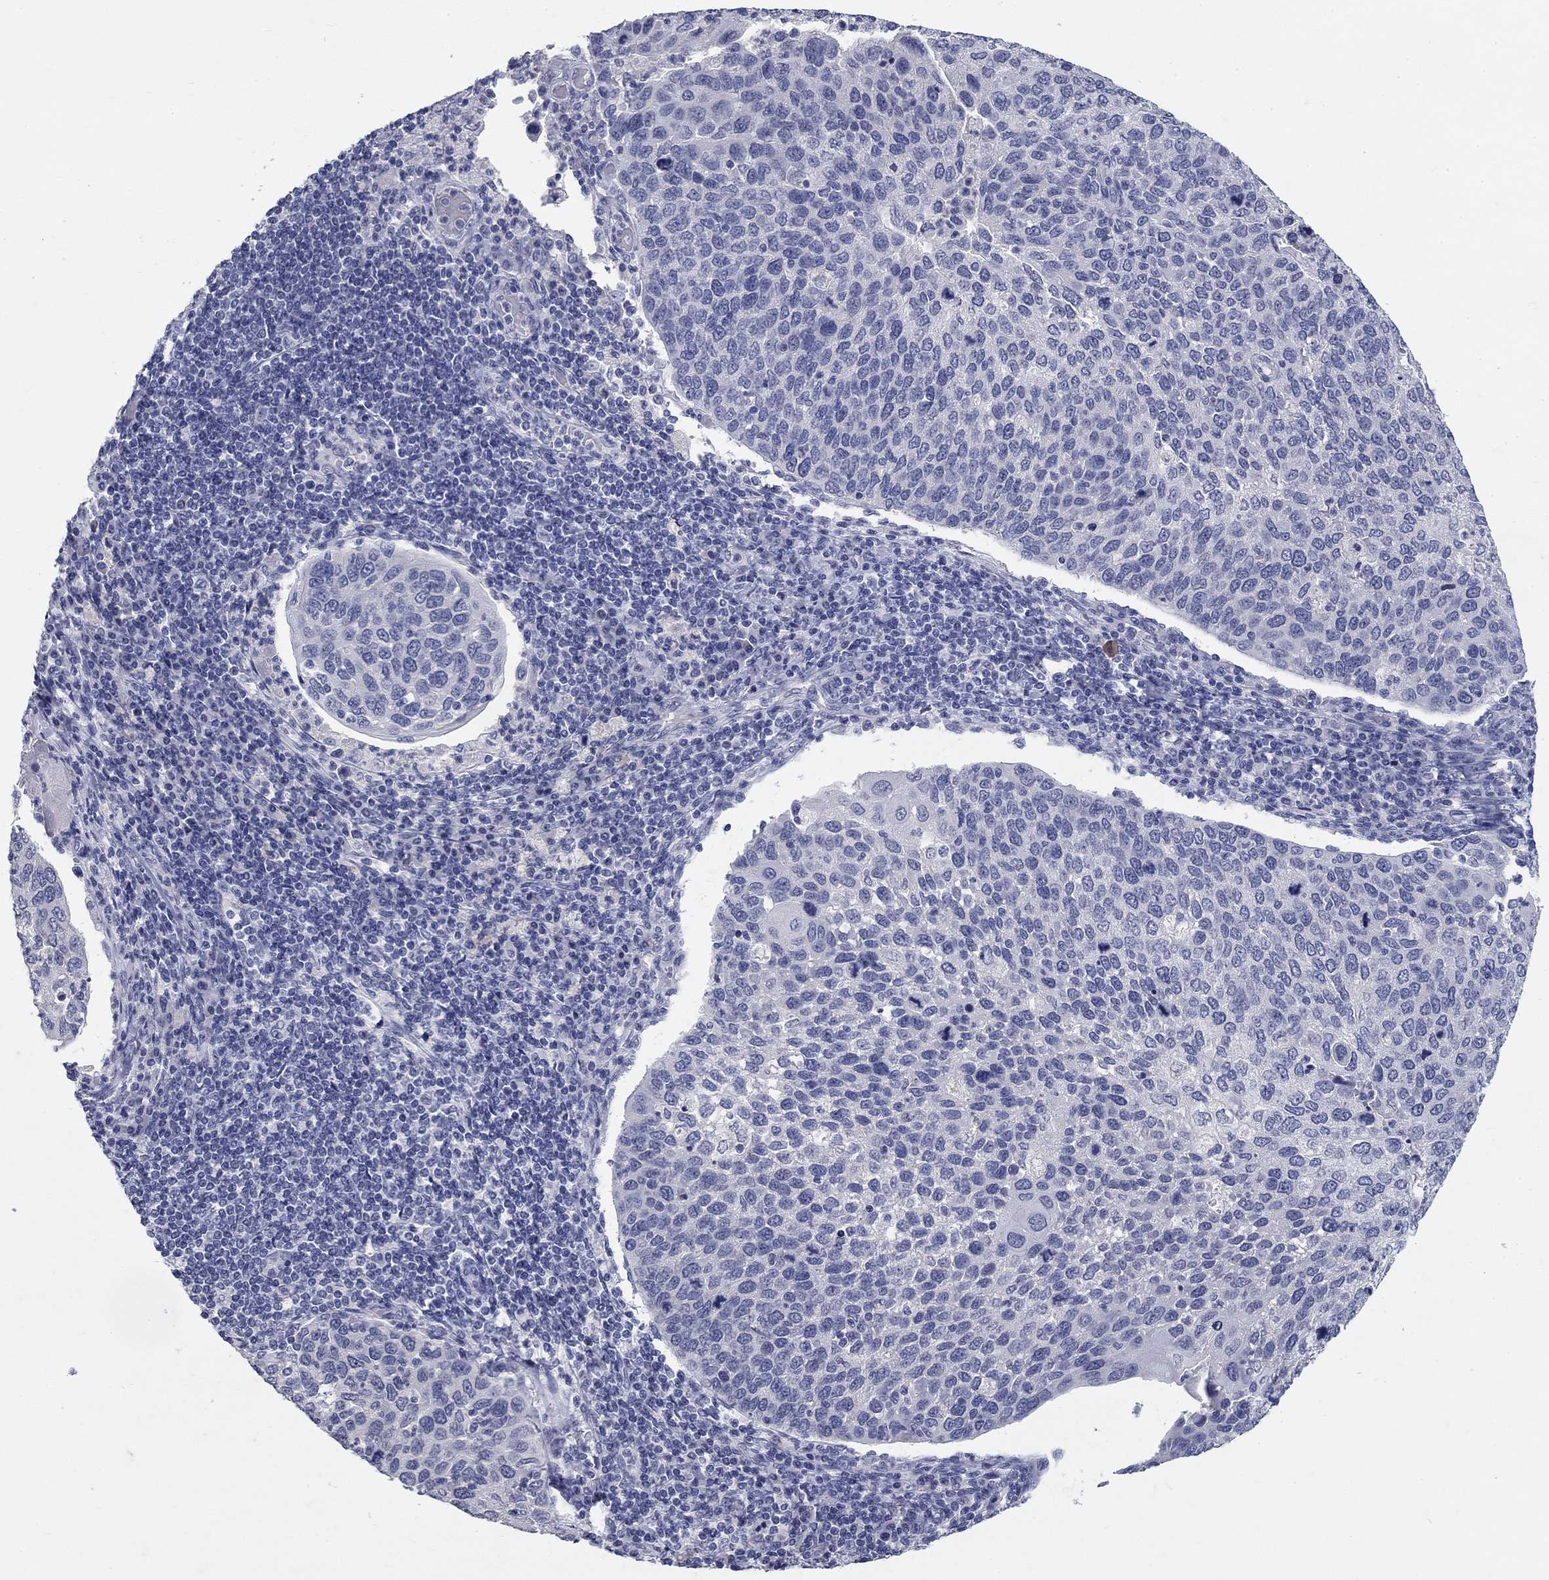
{"staining": {"intensity": "negative", "quantity": "none", "location": "none"}, "tissue": "cervical cancer", "cell_type": "Tumor cells", "image_type": "cancer", "snomed": [{"axis": "morphology", "description": "Squamous cell carcinoma, NOS"}, {"axis": "topography", "description": "Cervix"}], "caption": "Squamous cell carcinoma (cervical) was stained to show a protein in brown. There is no significant expression in tumor cells.", "gene": "ELAVL4", "patient": {"sex": "female", "age": 54}}